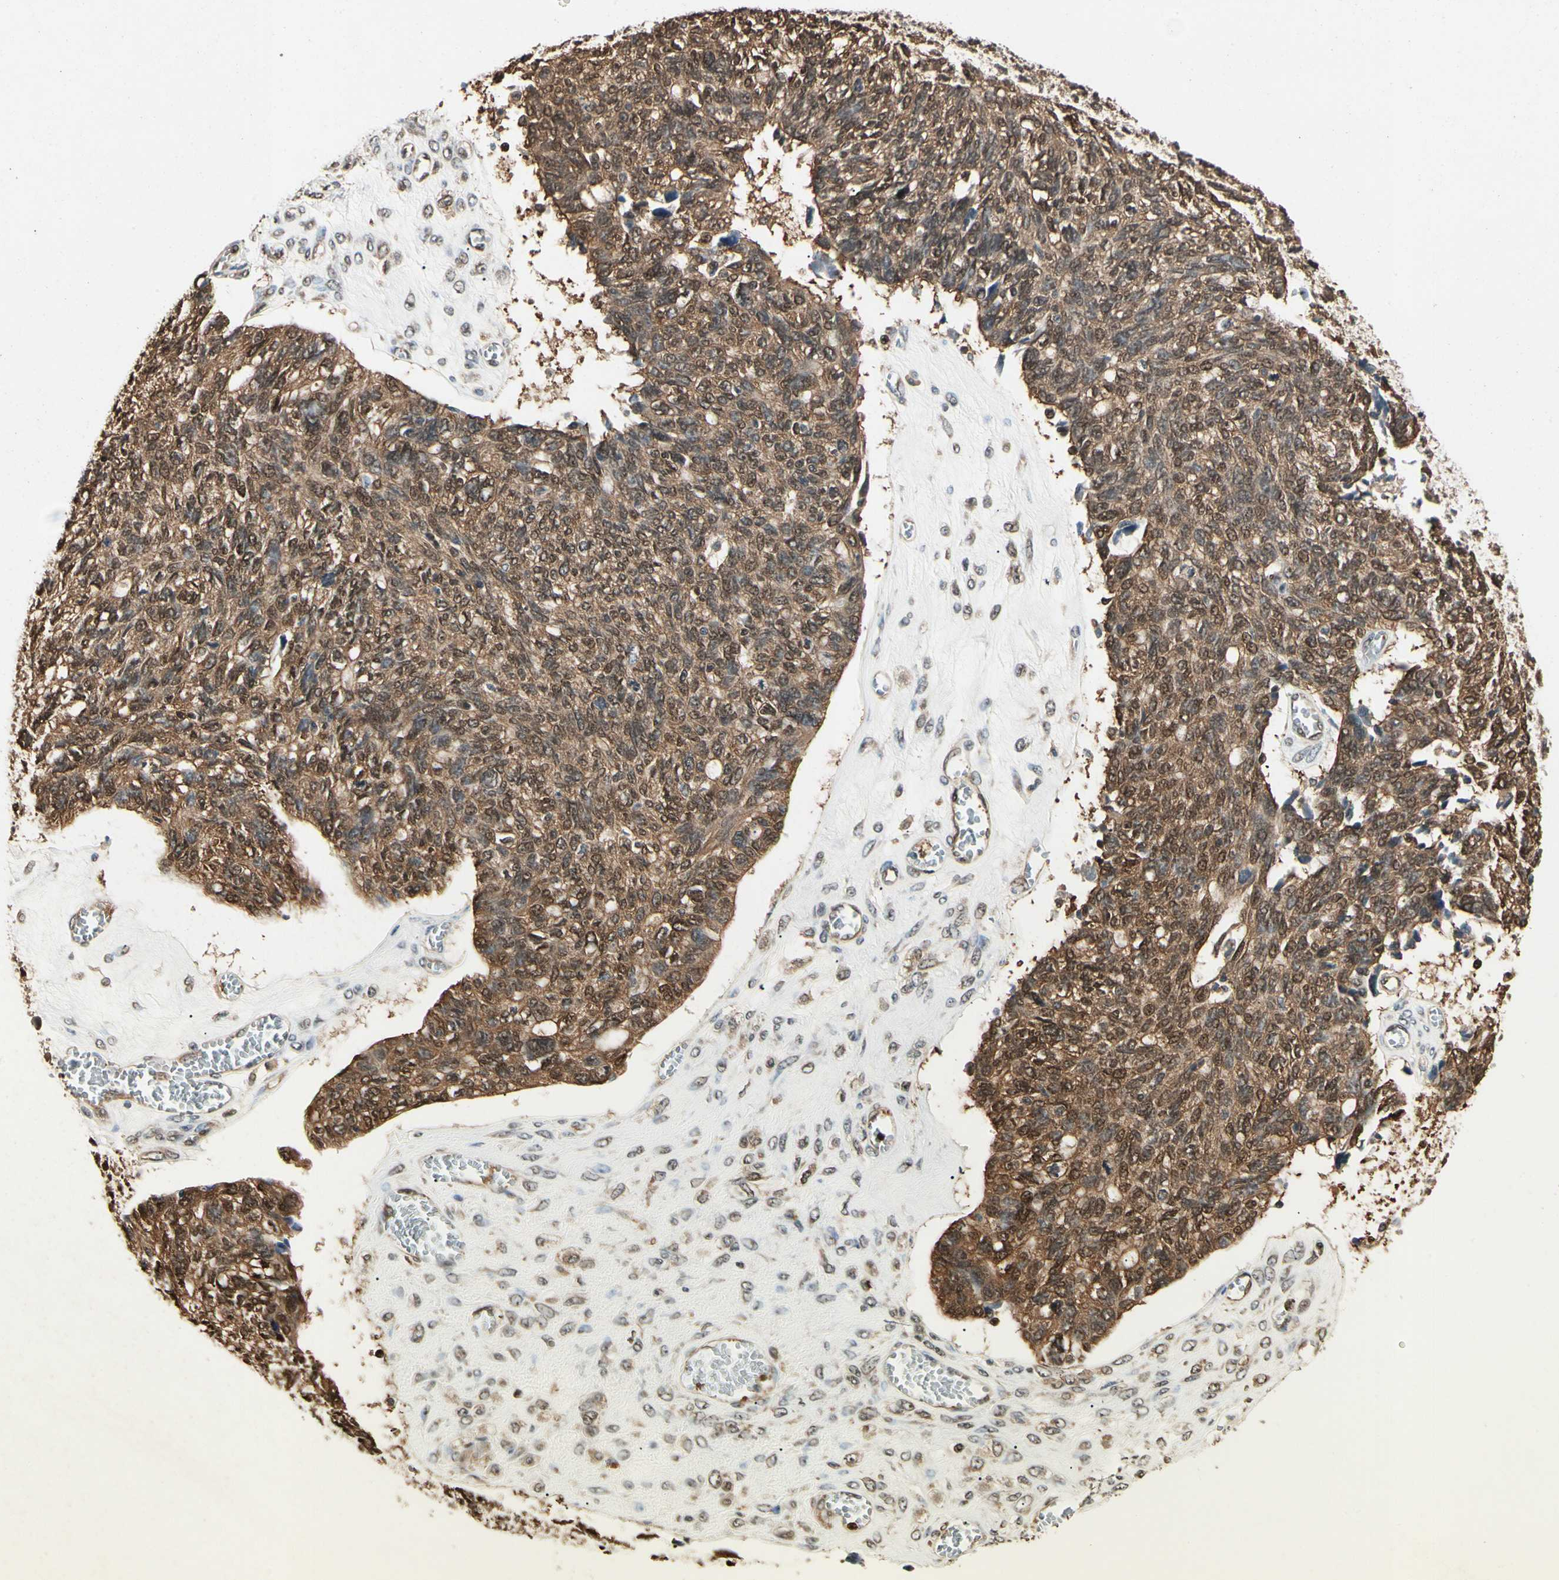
{"staining": {"intensity": "moderate", "quantity": ">75%", "location": "cytoplasmic/membranous"}, "tissue": "ovarian cancer", "cell_type": "Tumor cells", "image_type": "cancer", "snomed": [{"axis": "morphology", "description": "Cystadenocarcinoma, serous, NOS"}, {"axis": "topography", "description": "Ovary"}], "caption": "DAB (3,3'-diaminobenzidine) immunohistochemical staining of ovarian cancer (serous cystadenocarcinoma) shows moderate cytoplasmic/membranous protein staining in approximately >75% of tumor cells. (Stains: DAB (3,3'-diaminobenzidine) in brown, nuclei in blue, Microscopy: brightfield microscopy at high magnification).", "gene": "YWHAQ", "patient": {"sex": "female", "age": 79}}